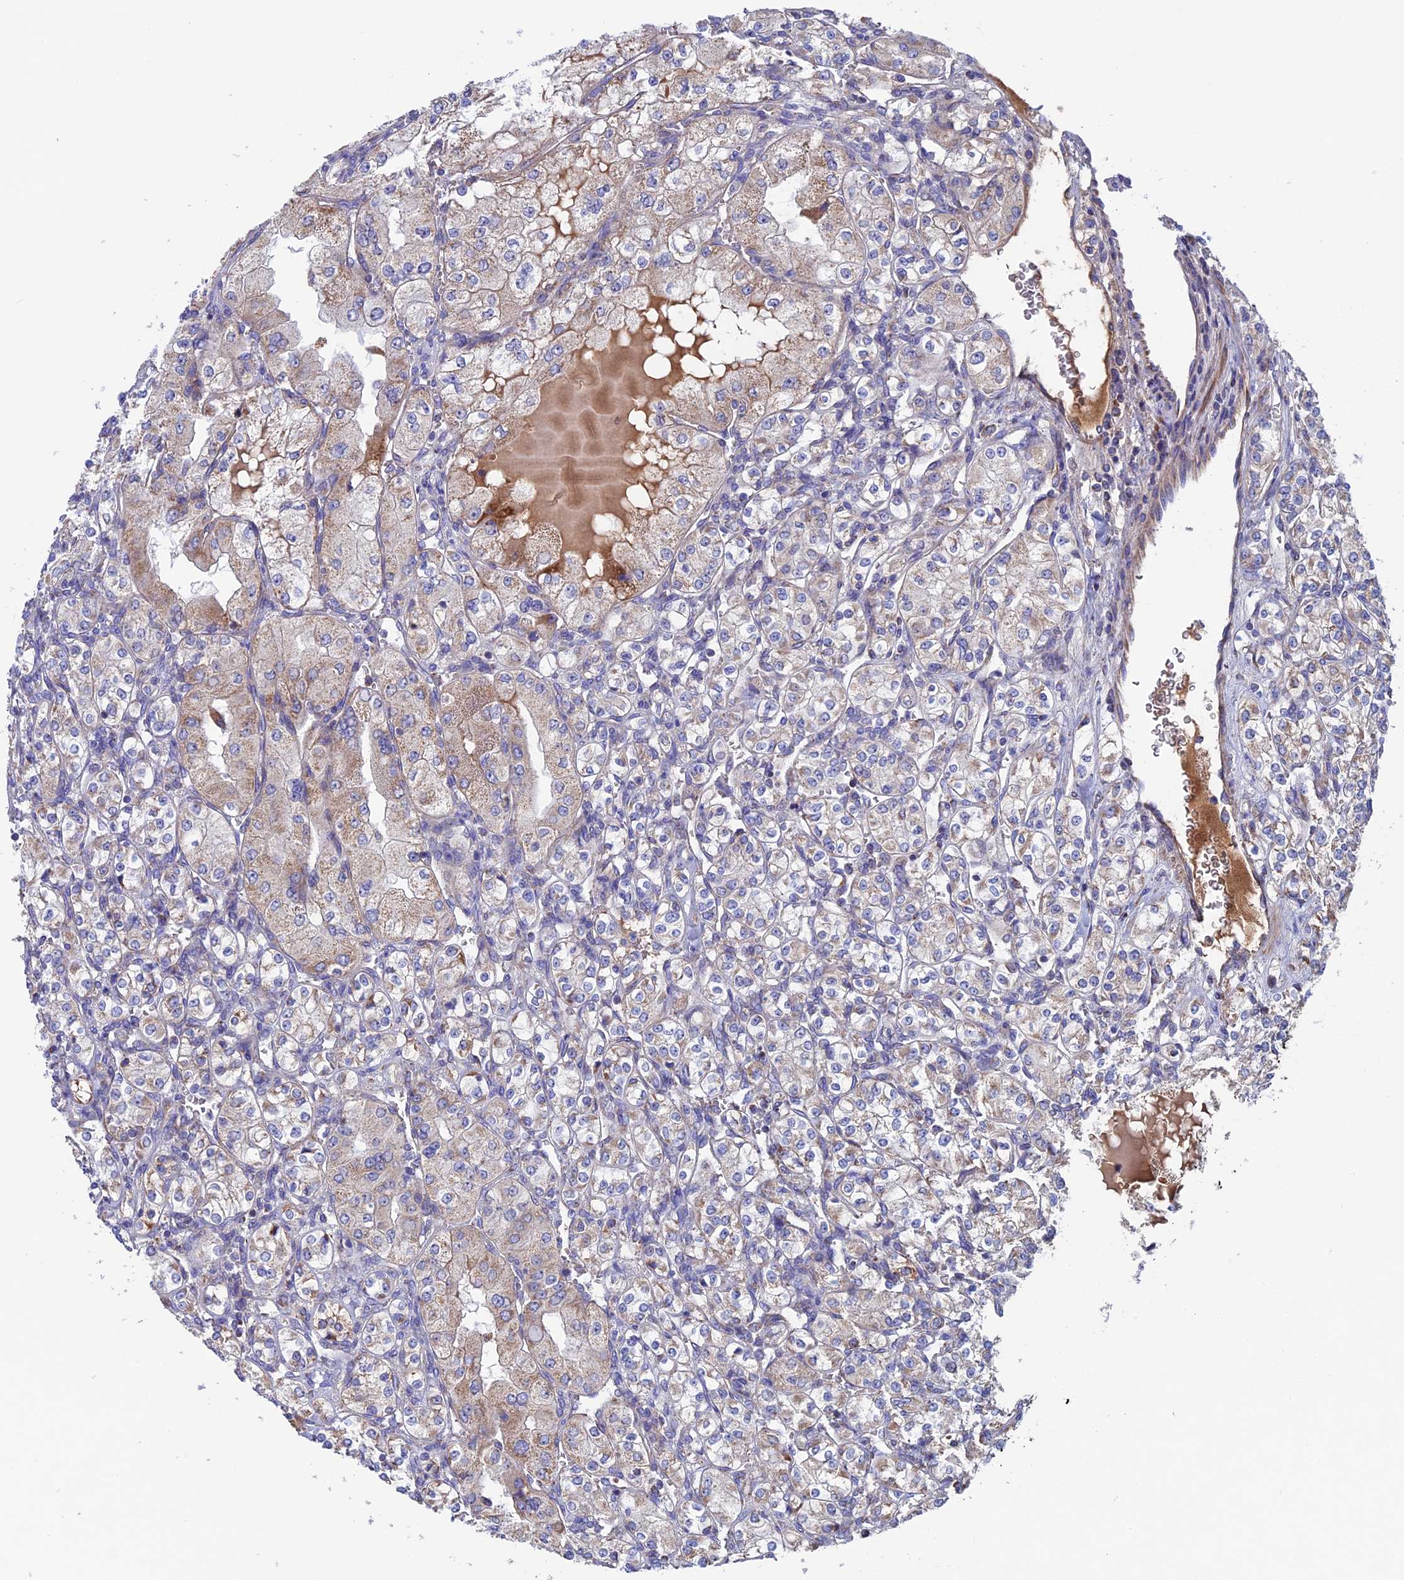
{"staining": {"intensity": "weak", "quantity": "<25%", "location": "cytoplasmic/membranous"}, "tissue": "renal cancer", "cell_type": "Tumor cells", "image_type": "cancer", "snomed": [{"axis": "morphology", "description": "Adenocarcinoma, NOS"}, {"axis": "topography", "description": "Kidney"}], "caption": "Renal cancer (adenocarcinoma) stained for a protein using immunohistochemistry displays no expression tumor cells.", "gene": "SLC15A5", "patient": {"sex": "male", "age": 77}}